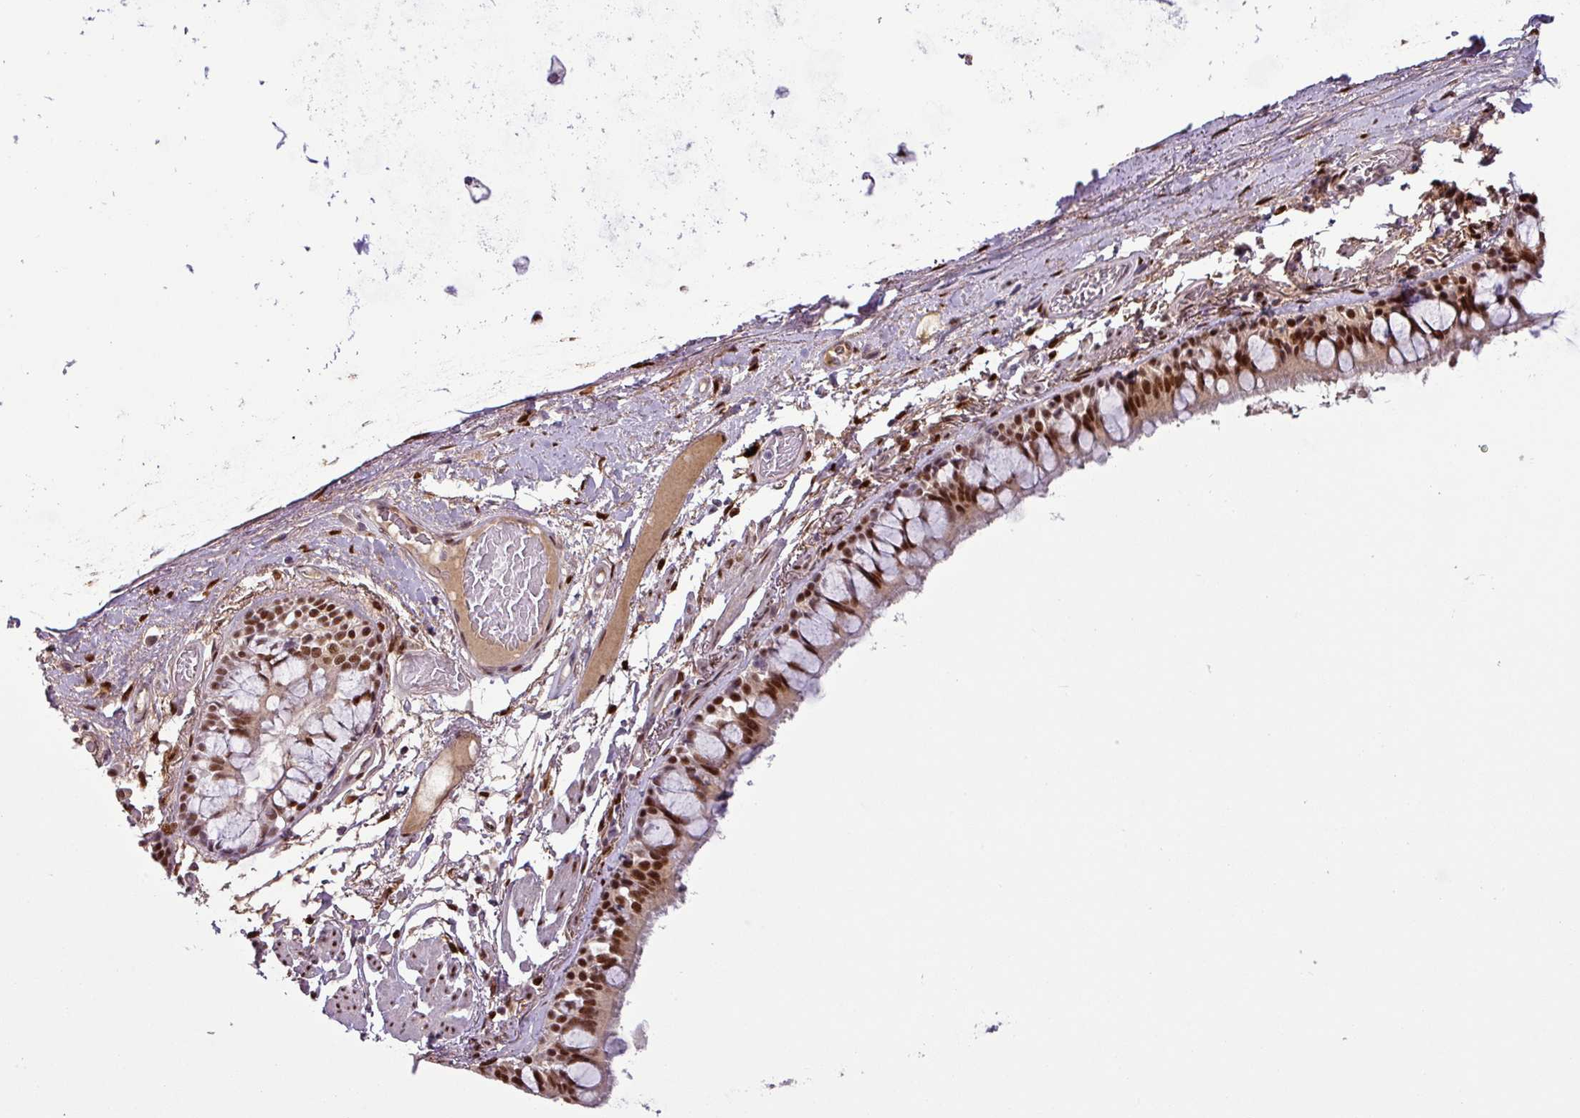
{"staining": {"intensity": "strong", "quantity": ">75%", "location": "nuclear"}, "tissue": "bronchus", "cell_type": "Respiratory epithelial cells", "image_type": "normal", "snomed": [{"axis": "morphology", "description": "Normal tissue, NOS"}, {"axis": "topography", "description": "Bronchus"}], "caption": "IHC of unremarkable human bronchus displays high levels of strong nuclear positivity in about >75% of respiratory epithelial cells.", "gene": "IRF2BPL", "patient": {"sex": "male", "age": 70}}